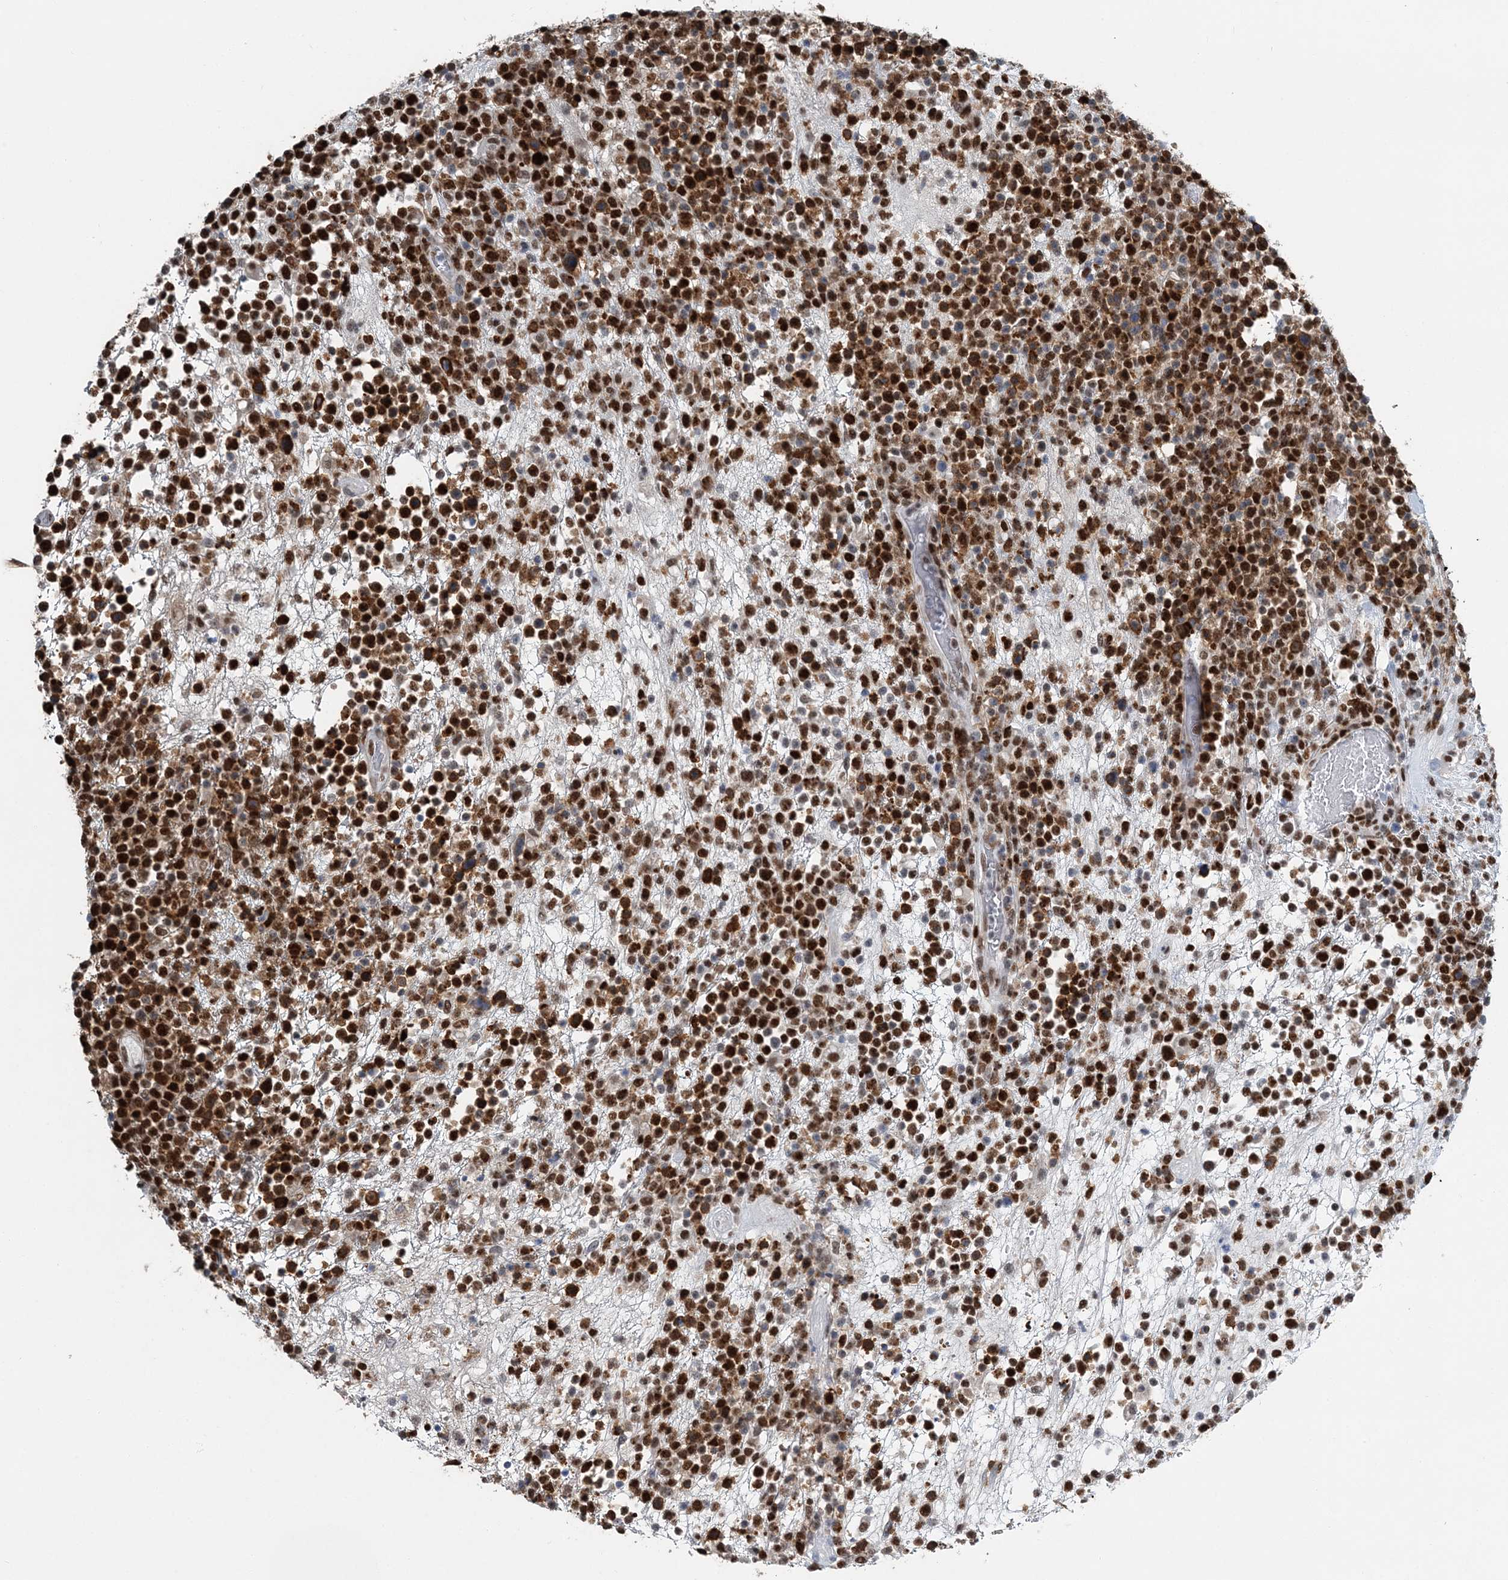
{"staining": {"intensity": "strong", "quantity": ">75%", "location": "nuclear"}, "tissue": "lymphoma", "cell_type": "Tumor cells", "image_type": "cancer", "snomed": [{"axis": "morphology", "description": "Malignant lymphoma, non-Hodgkin's type, High grade"}, {"axis": "topography", "description": "Colon"}], "caption": "The histopathology image displays staining of malignant lymphoma, non-Hodgkin's type (high-grade), revealing strong nuclear protein staining (brown color) within tumor cells.", "gene": "HAT1", "patient": {"sex": "female", "age": 53}}